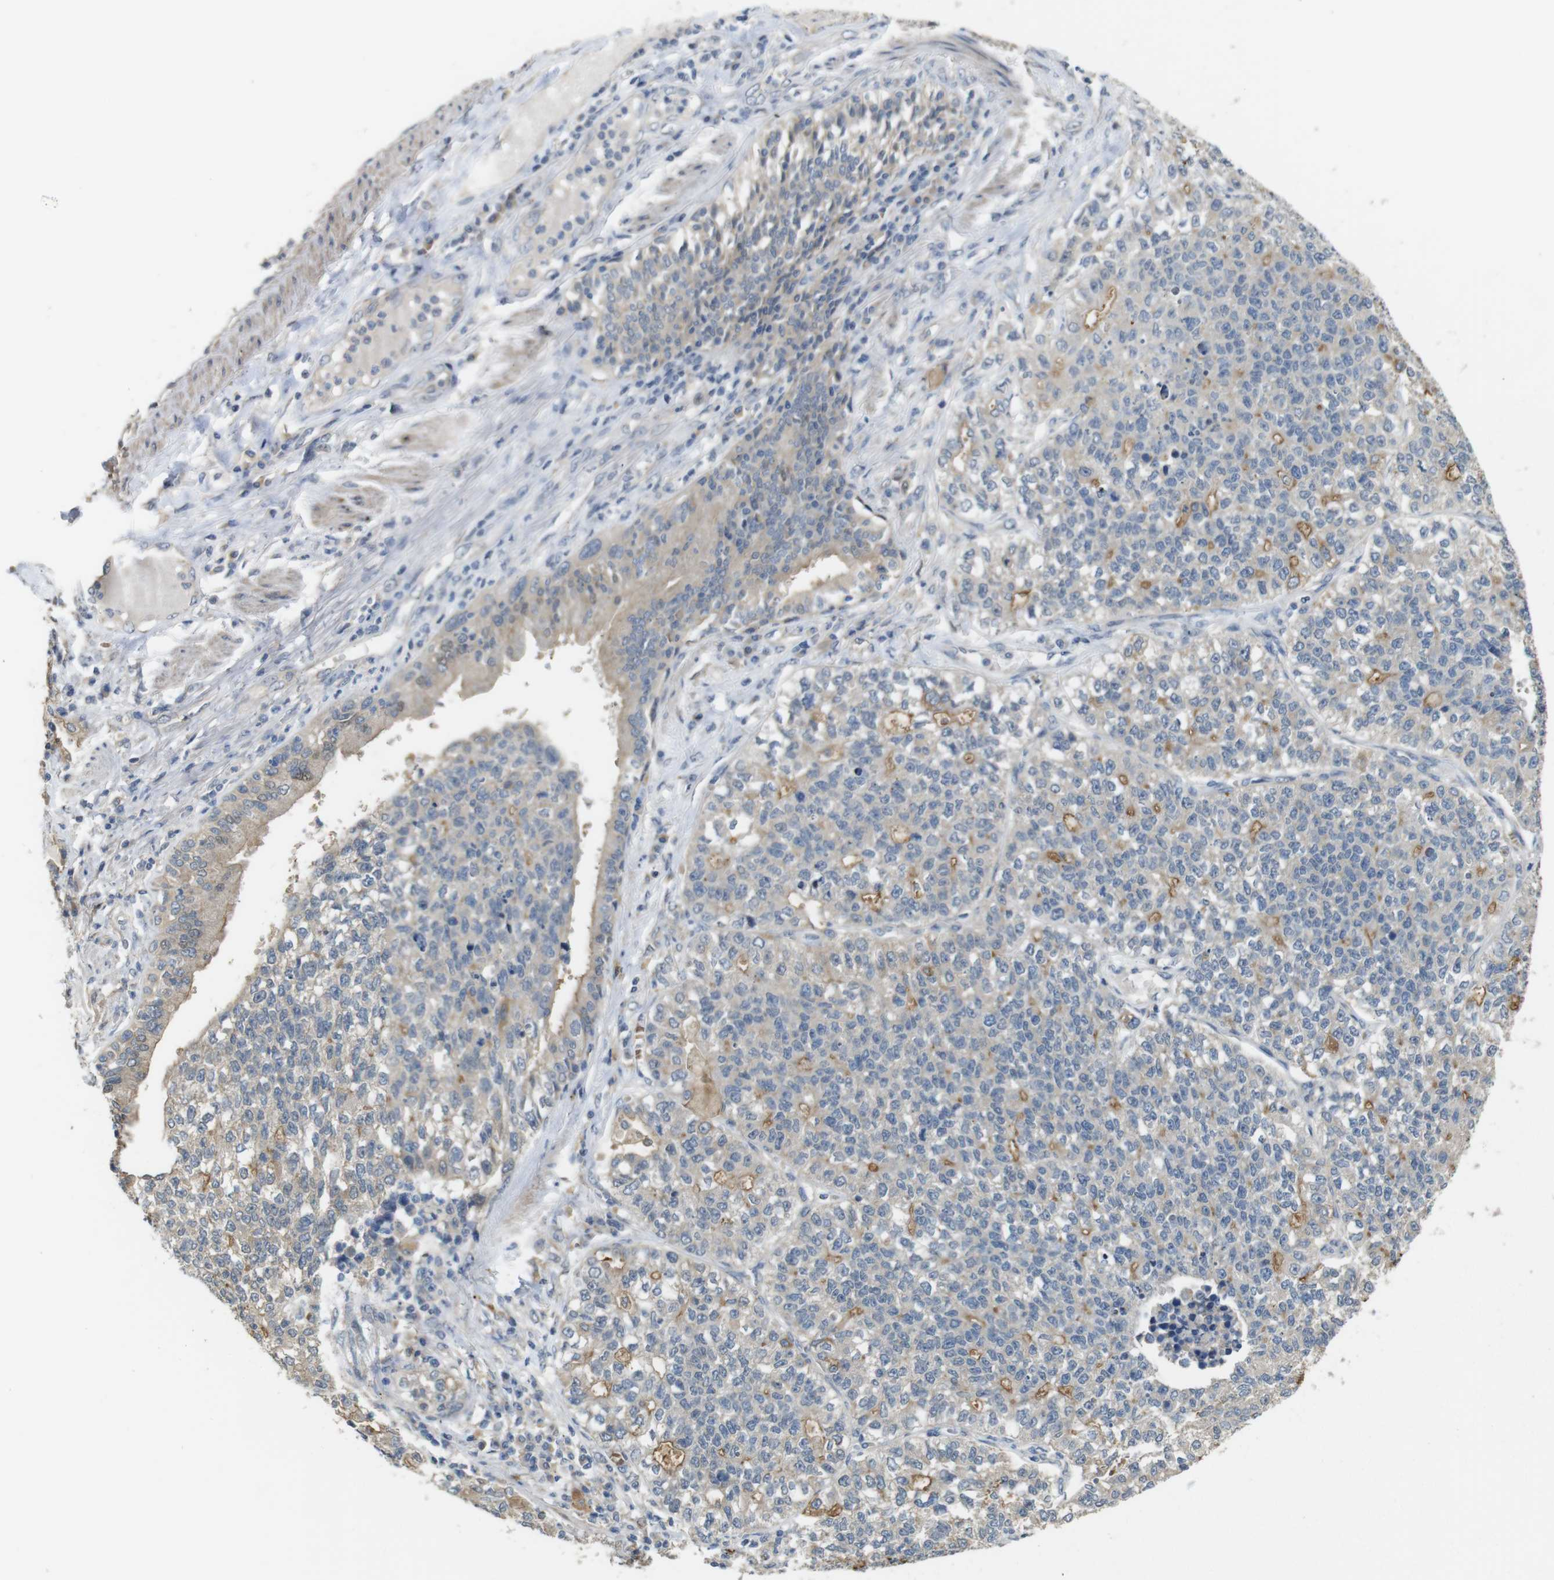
{"staining": {"intensity": "moderate", "quantity": "<25%", "location": "cytoplasmic/membranous"}, "tissue": "lung cancer", "cell_type": "Tumor cells", "image_type": "cancer", "snomed": [{"axis": "morphology", "description": "Adenocarcinoma, NOS"}, {"axis": "topography", "description": "Lung"}], "caption": "DAB (3,3'-diaminobenzidine) immunohistochemical staining of lung cancer (adenocarcinoma) displays moderate cytoplasmic/membranous protein positivity in approximately <25% of tumor cells. The staining is performed using DAB (3,3'-diaminobenzidine) brown chromogen to label protein expression. The nuclei are counter-stained blue using hematoxylin.", "gene": "CDC34", "patient": {"sex": "male", "age": 49}}